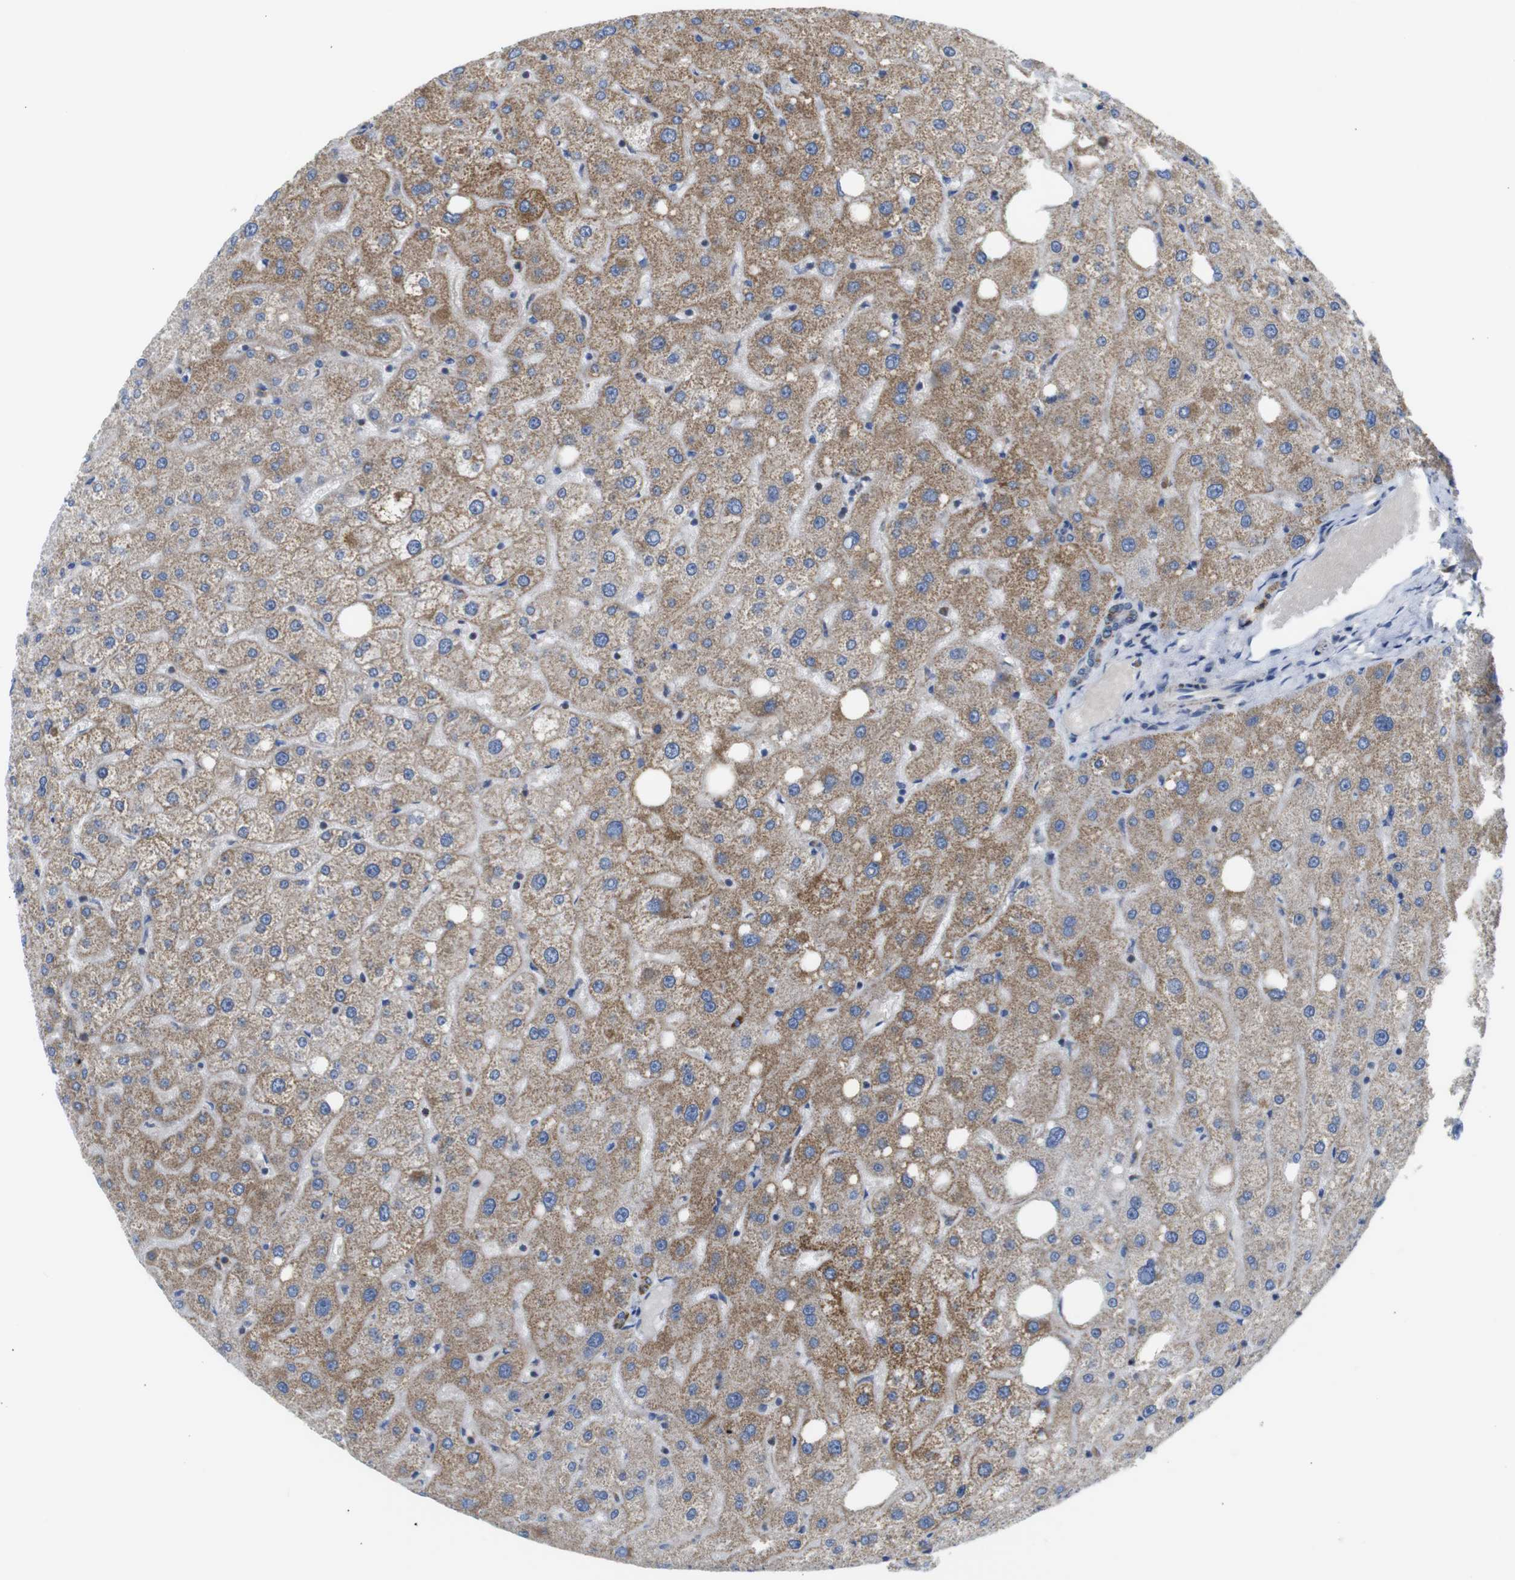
{"staining": {"intensity": "moderate", "quantity": ">75%", "location": "cytoplasmic/membranous"}, "tissue": "liver", "cell_type": "Cholangiocytes", "image_type": "normal", "snomed": [{"axis": "morphology", "description": "Normal tissue, NOS"}, {"axis": "topography", "description": "Liver"}], "caption": "High-magnification brightfield microscopy of unremarkable liver stained with DAB (3,3'-diaminobenzidine) (brown) and counterstained with hematoxylin (blue). cholangiocytes exhibit moderate cytoplasmic/membranous staining is identified in approximately>75% of cells.", "gene": "PDCD1LG2", "patient": {"sex": "male", "age": 73}}